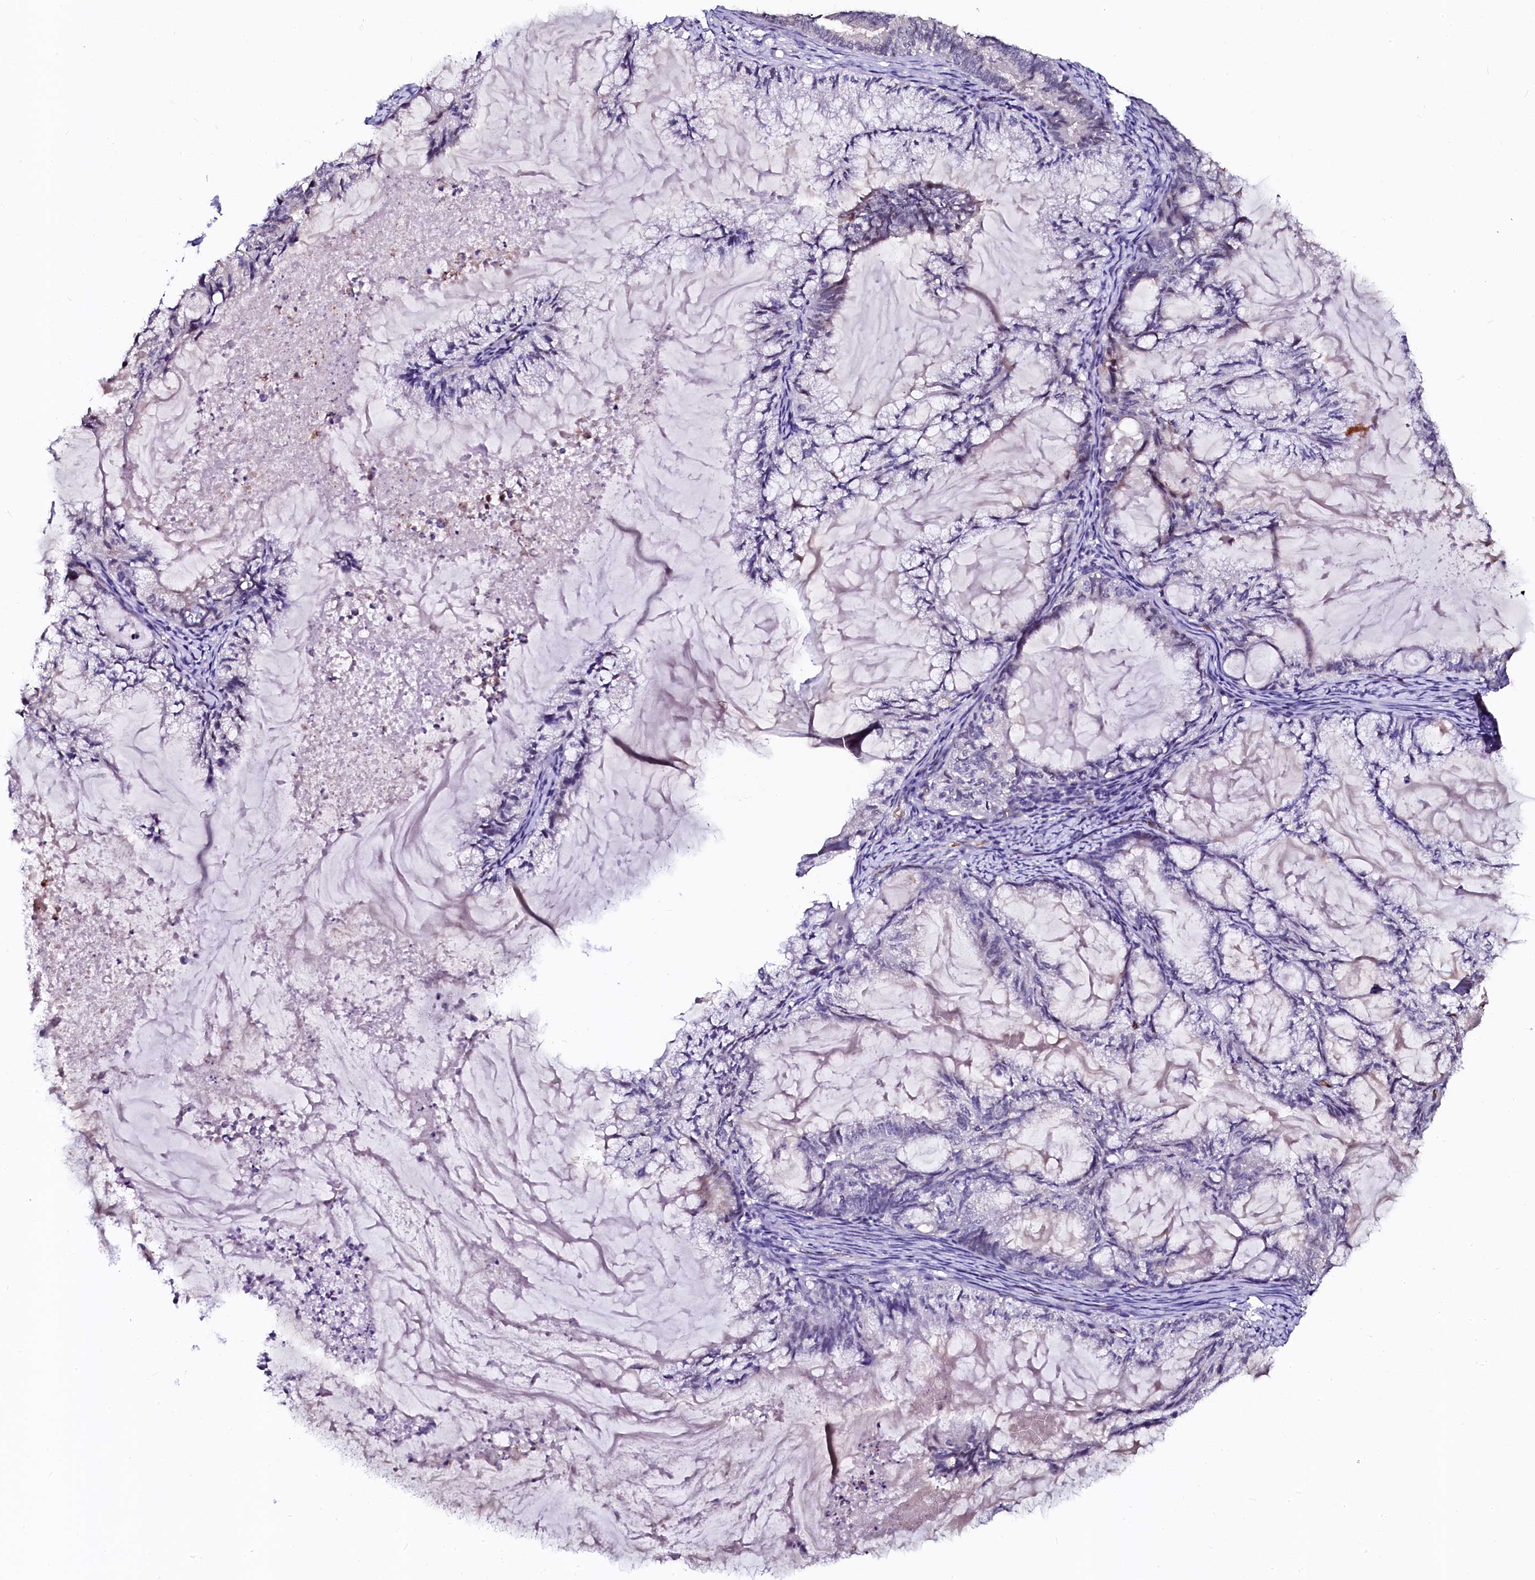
{"staining": {"intensity": "negative", "quantity": "none", "location": "none"}, "tissue": "endometrial cancer", "cell_type": "Tumor cells", "image_type": "cancer", "snomed": [{"axis": "morphology", "description": "Adenocarcinoma, NOS"}, {"axis": "topography", "description": "Endometrium"}], "caption": "IHC of human adenocarcinoma (endometrial) reveals no positivity in tumor cells.", "gene": "CTDSPL2", "patient": {"sex": "female", "age": 86}}